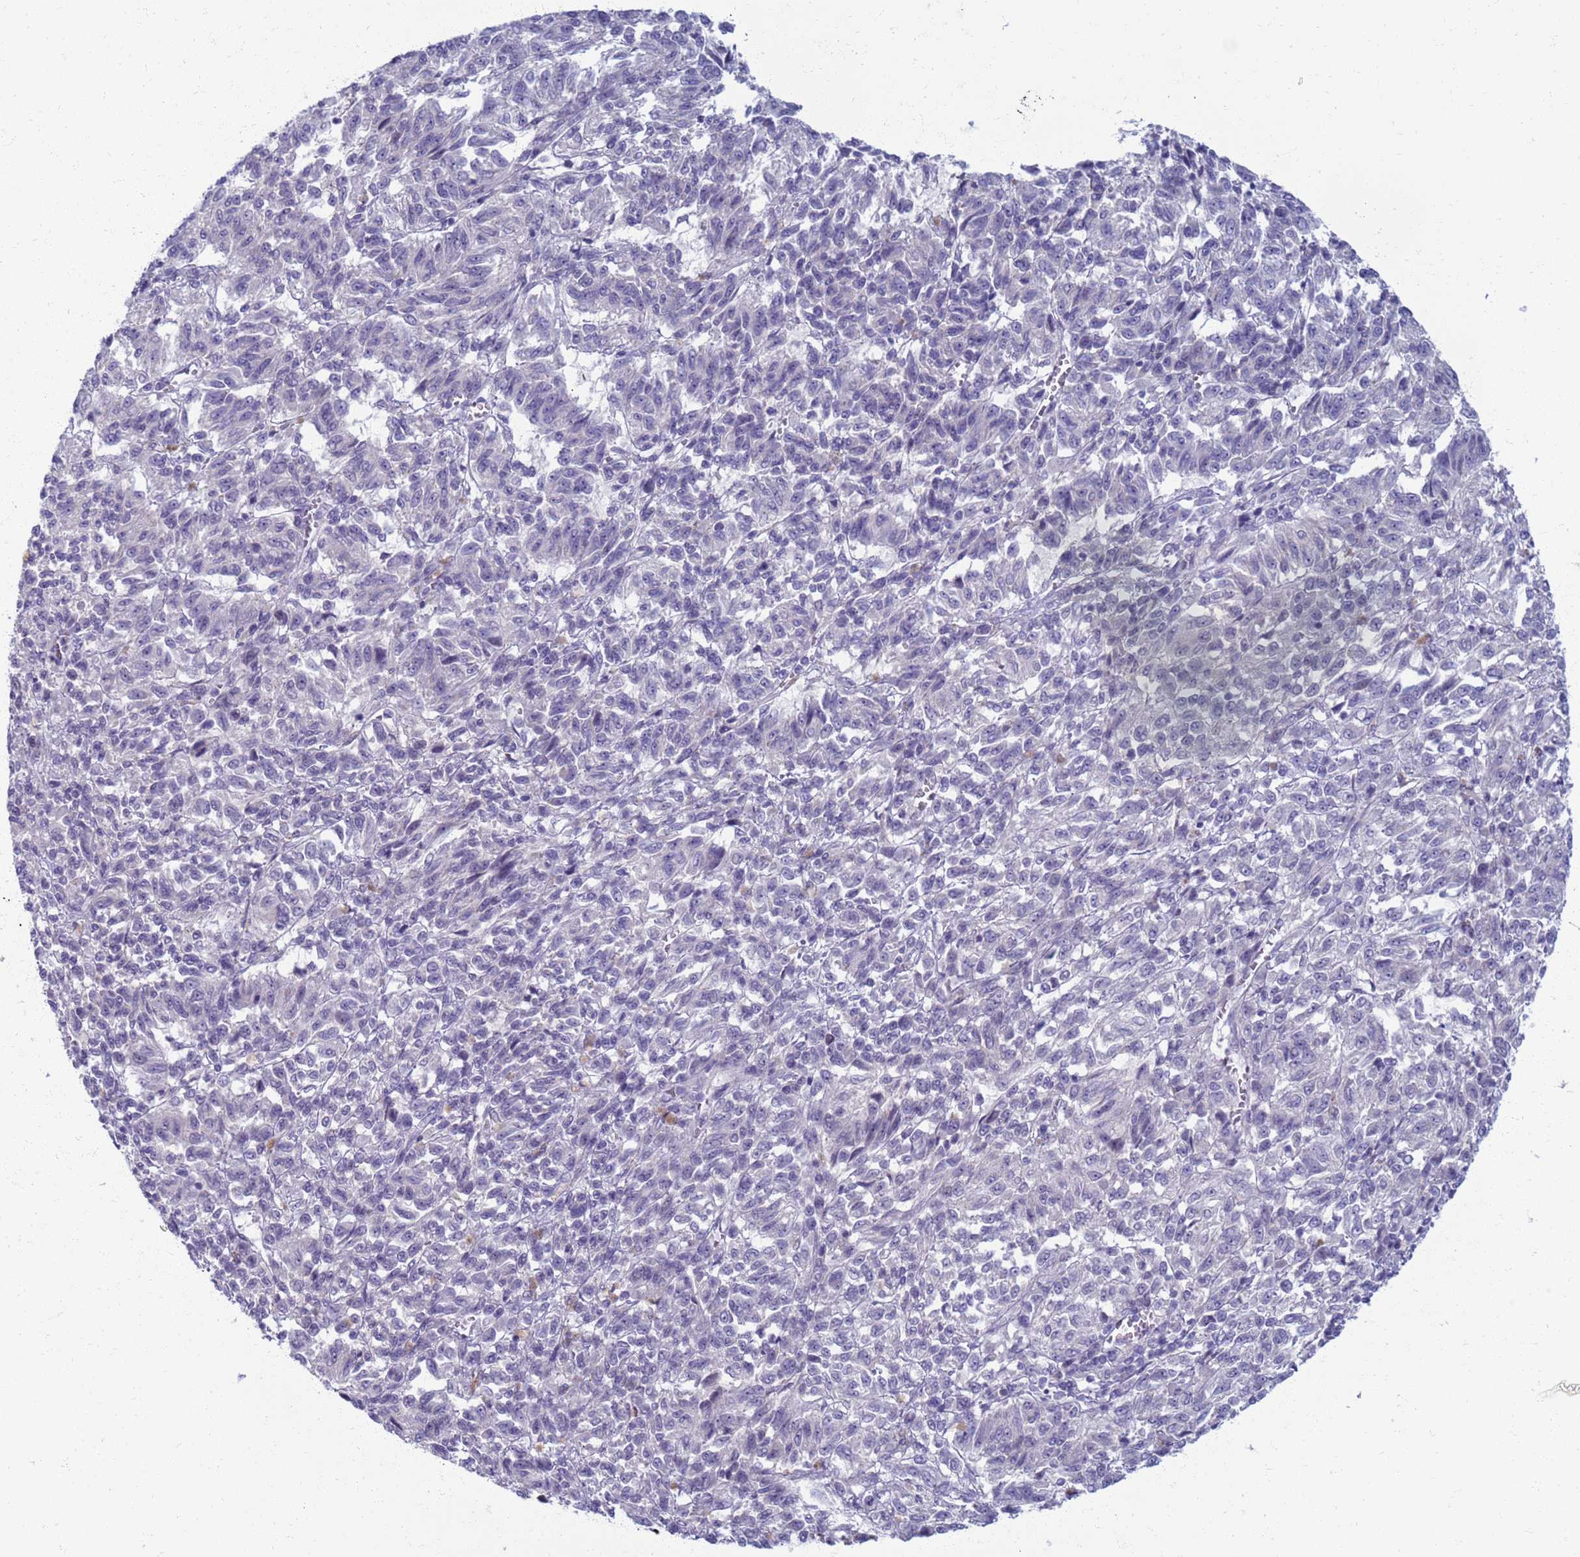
{"staining": {"intensity": "negative", "quantity": "none", "location": "none"}, "tissue": "melanoma", "cell_type": "Tumor cells", "image_type": "cancer", "snomed": [{"axis": "morphology", "description": "Malignant melanoma, Metastatic site"}, {"axis": "topography", "description": "Lung"}], "caption": "DAB immunohistochemical staining of malignant melanoma (metastatic site) demonstrates no significant positivity in tumor cells.", "gene": "CLCA2", "patient": {"sex": "male", "age": 64}}